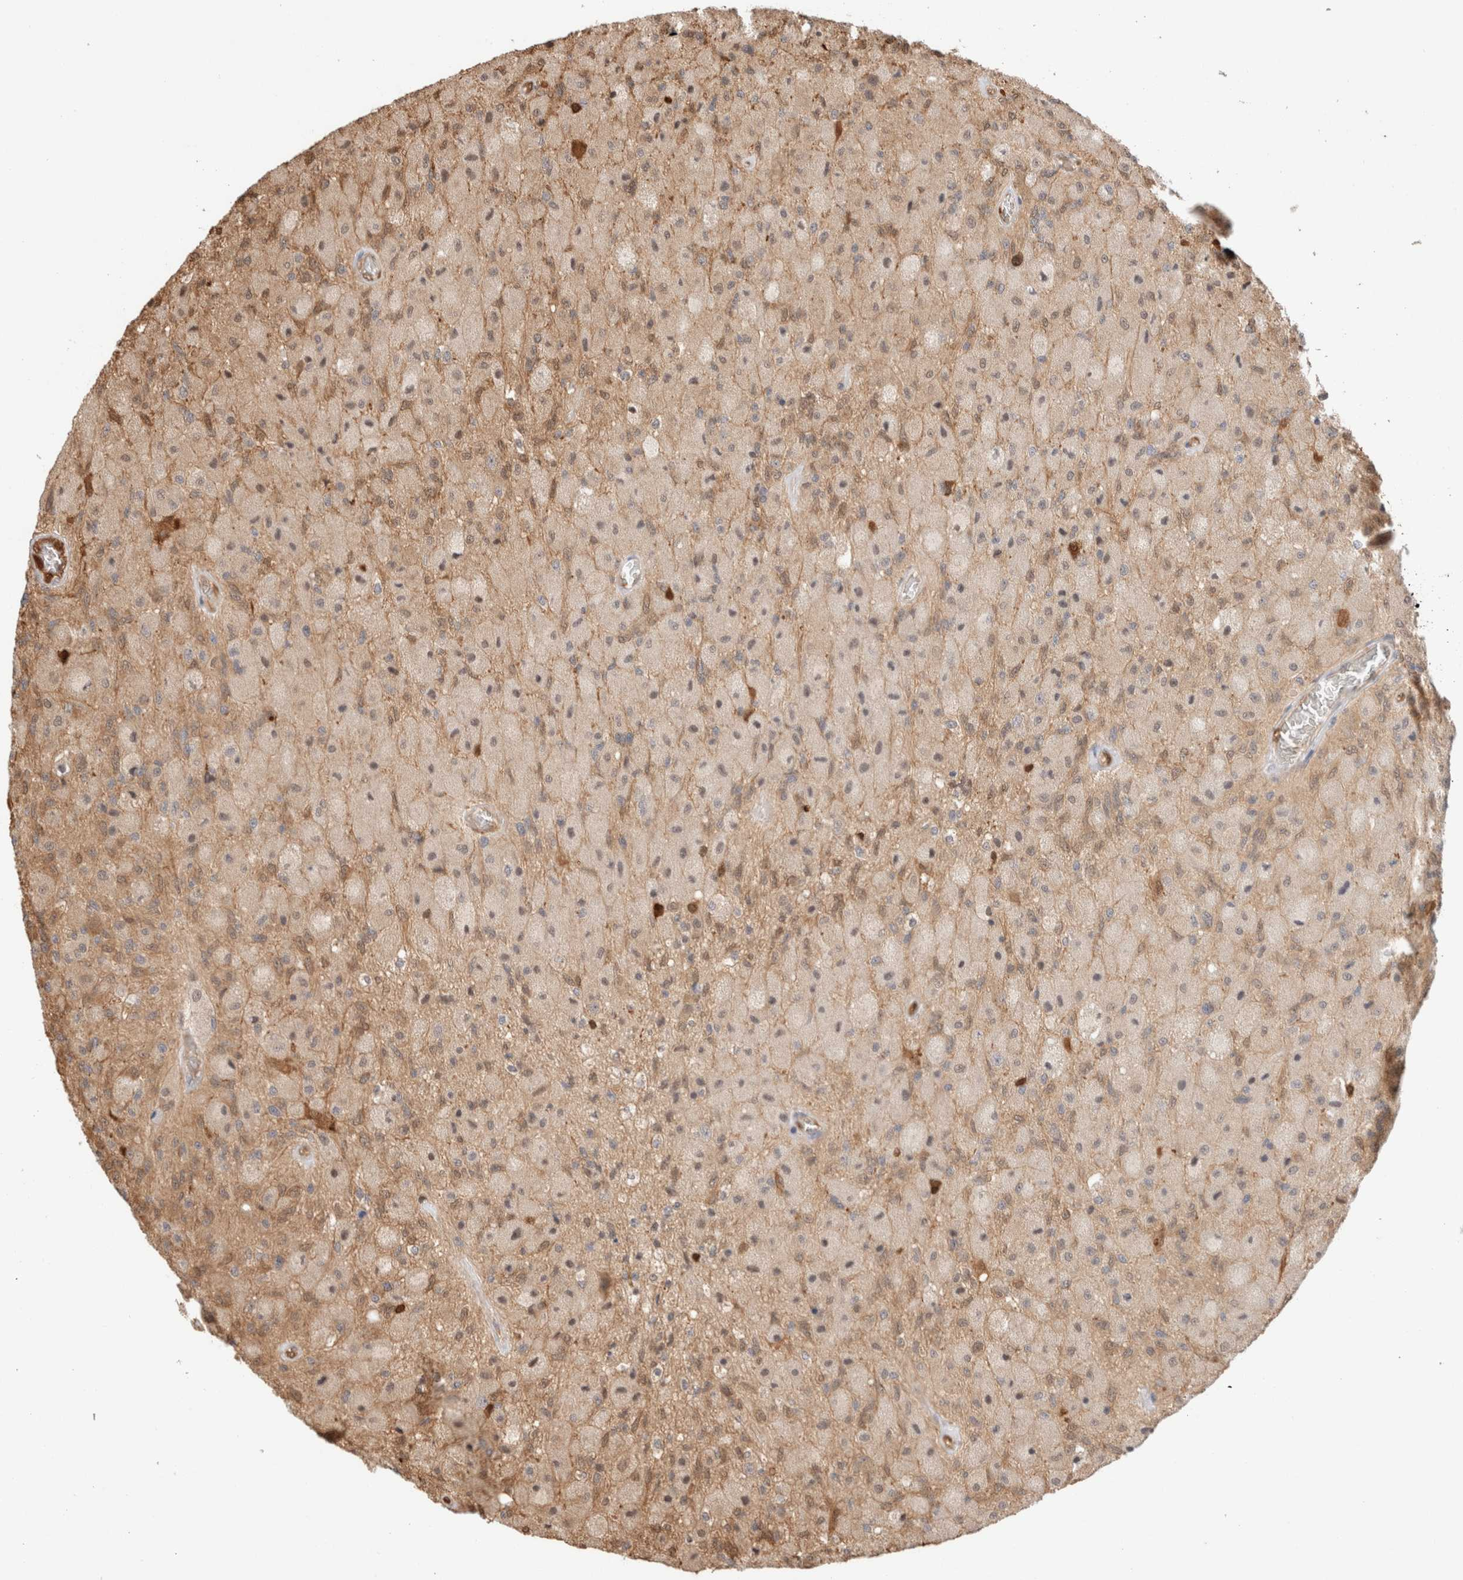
{"staining": {"intensity": "weak", "quantity": "25%-75%", "location": "cytoplasmic/membranous,nuclear"}, "tissue": "glioma", "cell_type": "Tumor cells", "image_type": "cancer", "snomed": [{"axis": "morphology", "description": "Normal tissue, NOS"}, {"axis": "morphology", "description": "Glioma, malignant, High grade"}, {"axis": "topography", "description": "Cerebral cortex"}], "caption": "Immunohistochemistry micrograph of human malignant glioma (high-grade) stained for a protein (brown), which reveals low levels of weak cytoplasmic/membranous and nuclear staining in about 25%-75% of tumor cells.", "gene": "CA13", "patient": {"sex": "male", "age": 77}}